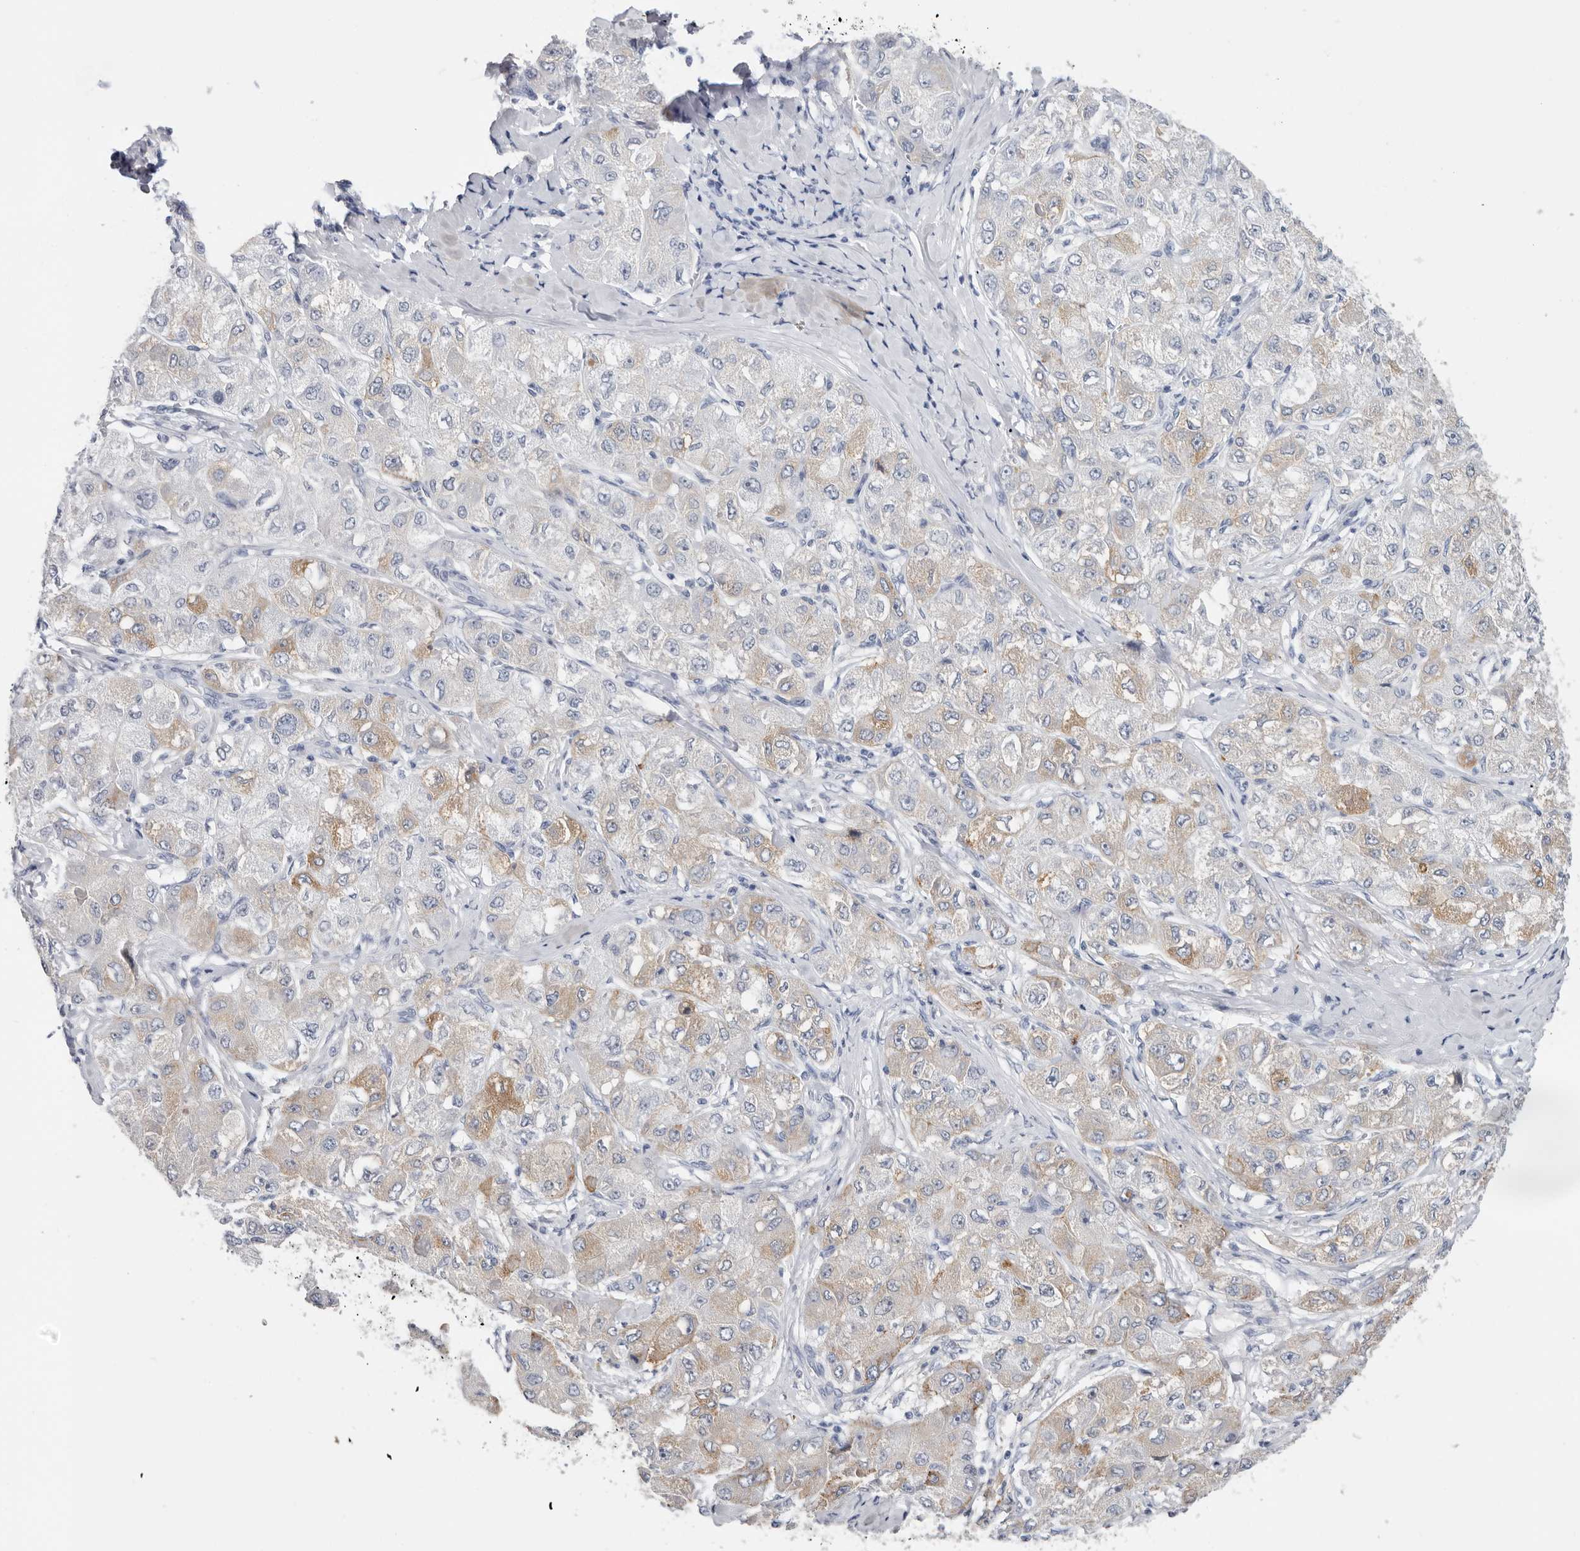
{"staining": {"intensity": "moderate", "quantity": "<25%", "location": "cytoplasmic/membranous"}, "tissue": "liver cancer", "cell_type": "Tumor cells", "image_type": "cancer", "snomed": [{"axis": "morphology", "description": "Carcinoma, Hepatocellular, NOS"}, {"axis": "topography", "description": "Liver"}], "caption": "DAB (3,3'-diaminobenzidine) immunohistochemical staining of human liver hepatocellular carcinoma reveals moderate cytoplasmic/membranous protein staining in approximately <25% of tumor cells.", "gene": "TFRC", "patient": {"sex": "male", "age": 80}}